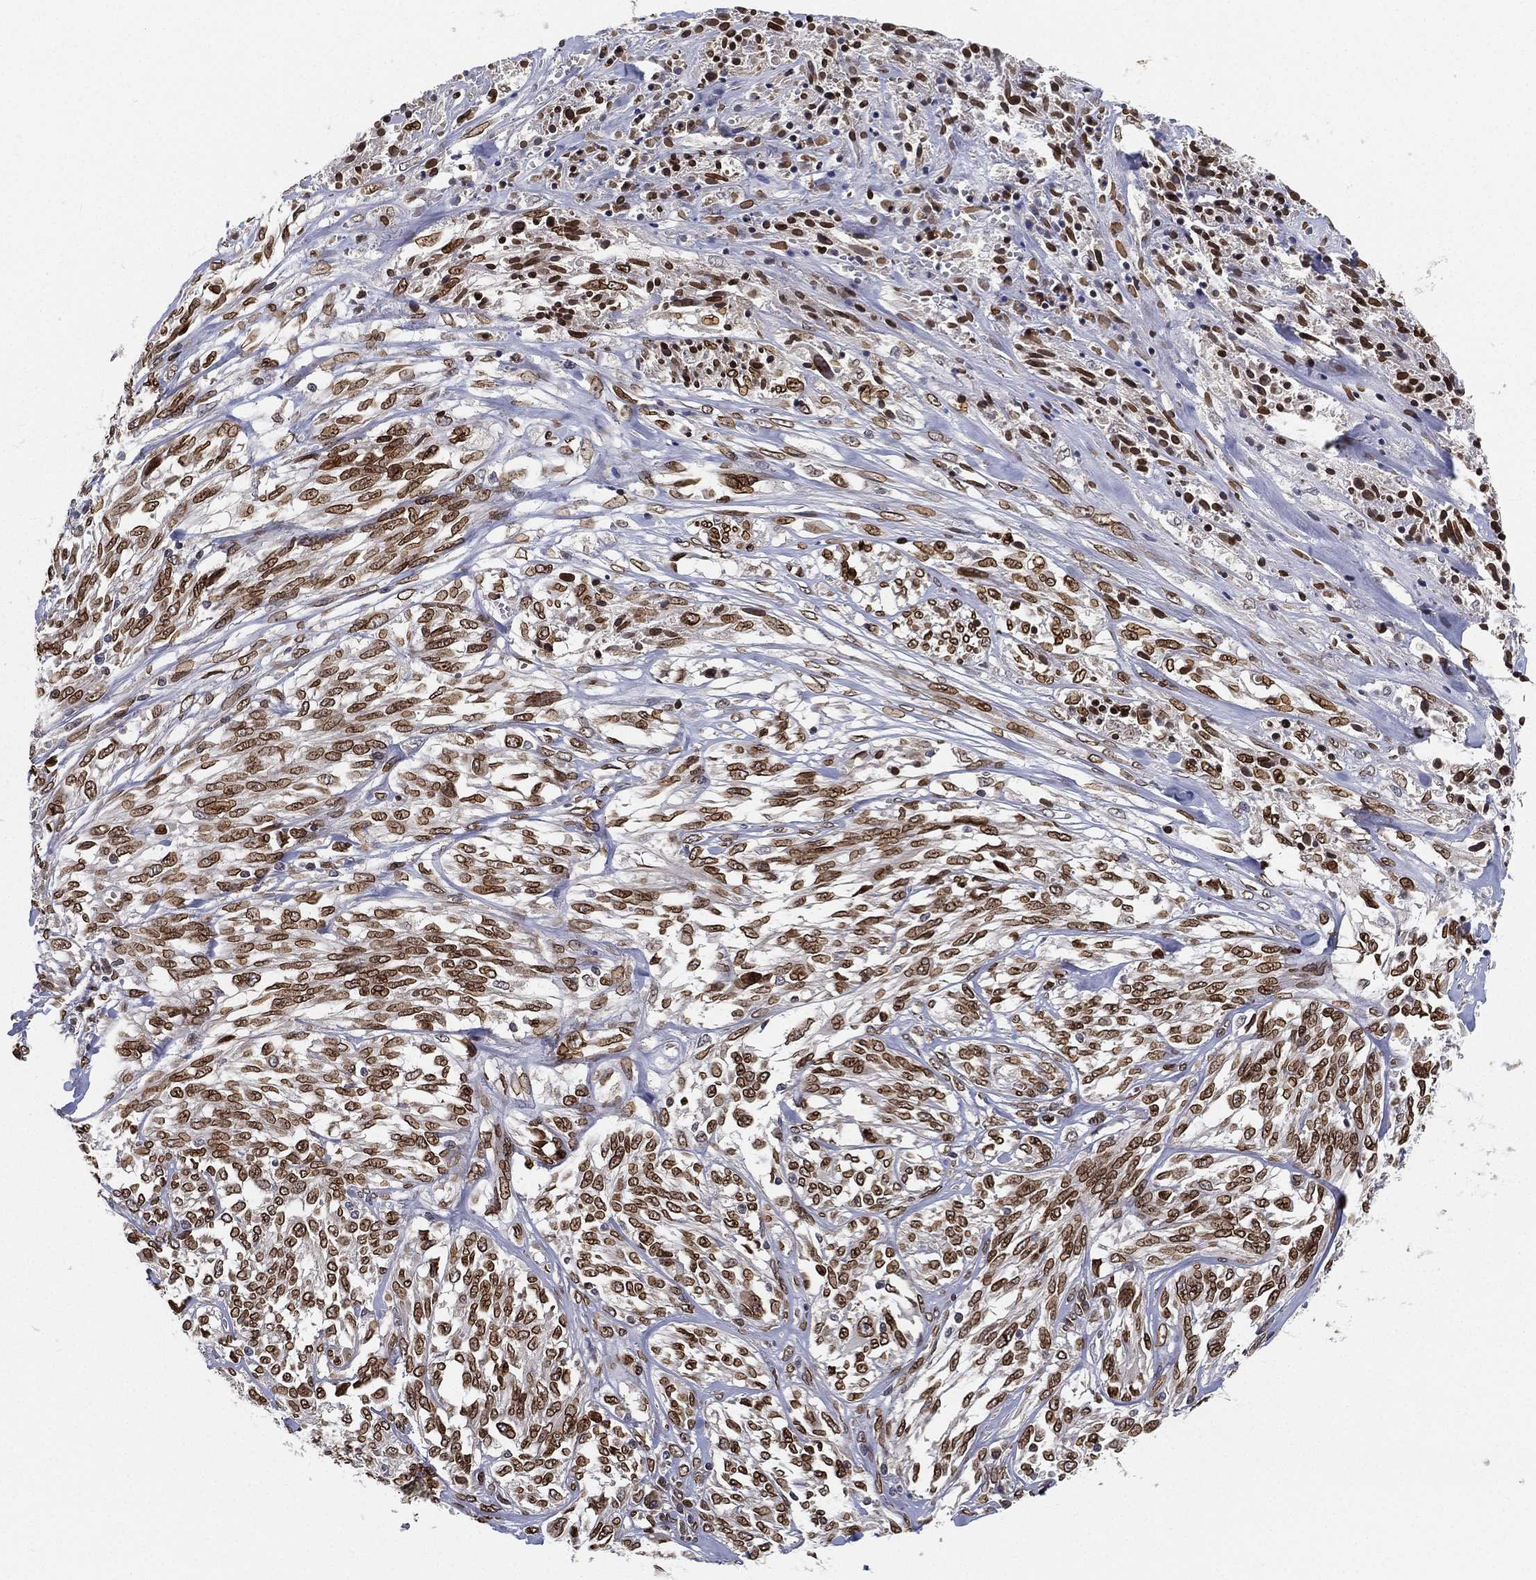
{"staining": {"intensity": "strong", "quantity": ">75%", "location": "cytoplasmic/membranous,nuclear"}, "tissue": "melanoma", "cell_type": "Tumor cells", "image_type": "cancer", "snomed": [{"axis": "morphology", "description": "Malignant melanoma, NOS"}, {"axis": "topography", "description": "Skin"}], "caption": "Melanoma was stained to show a protein in brown. There is high levels of strong cytoplasmic/membranous and nuclear expression in approximately >75% of tumor cells.", "gene": "PALB2", "patient": {"sex": "female", "age": 91}}